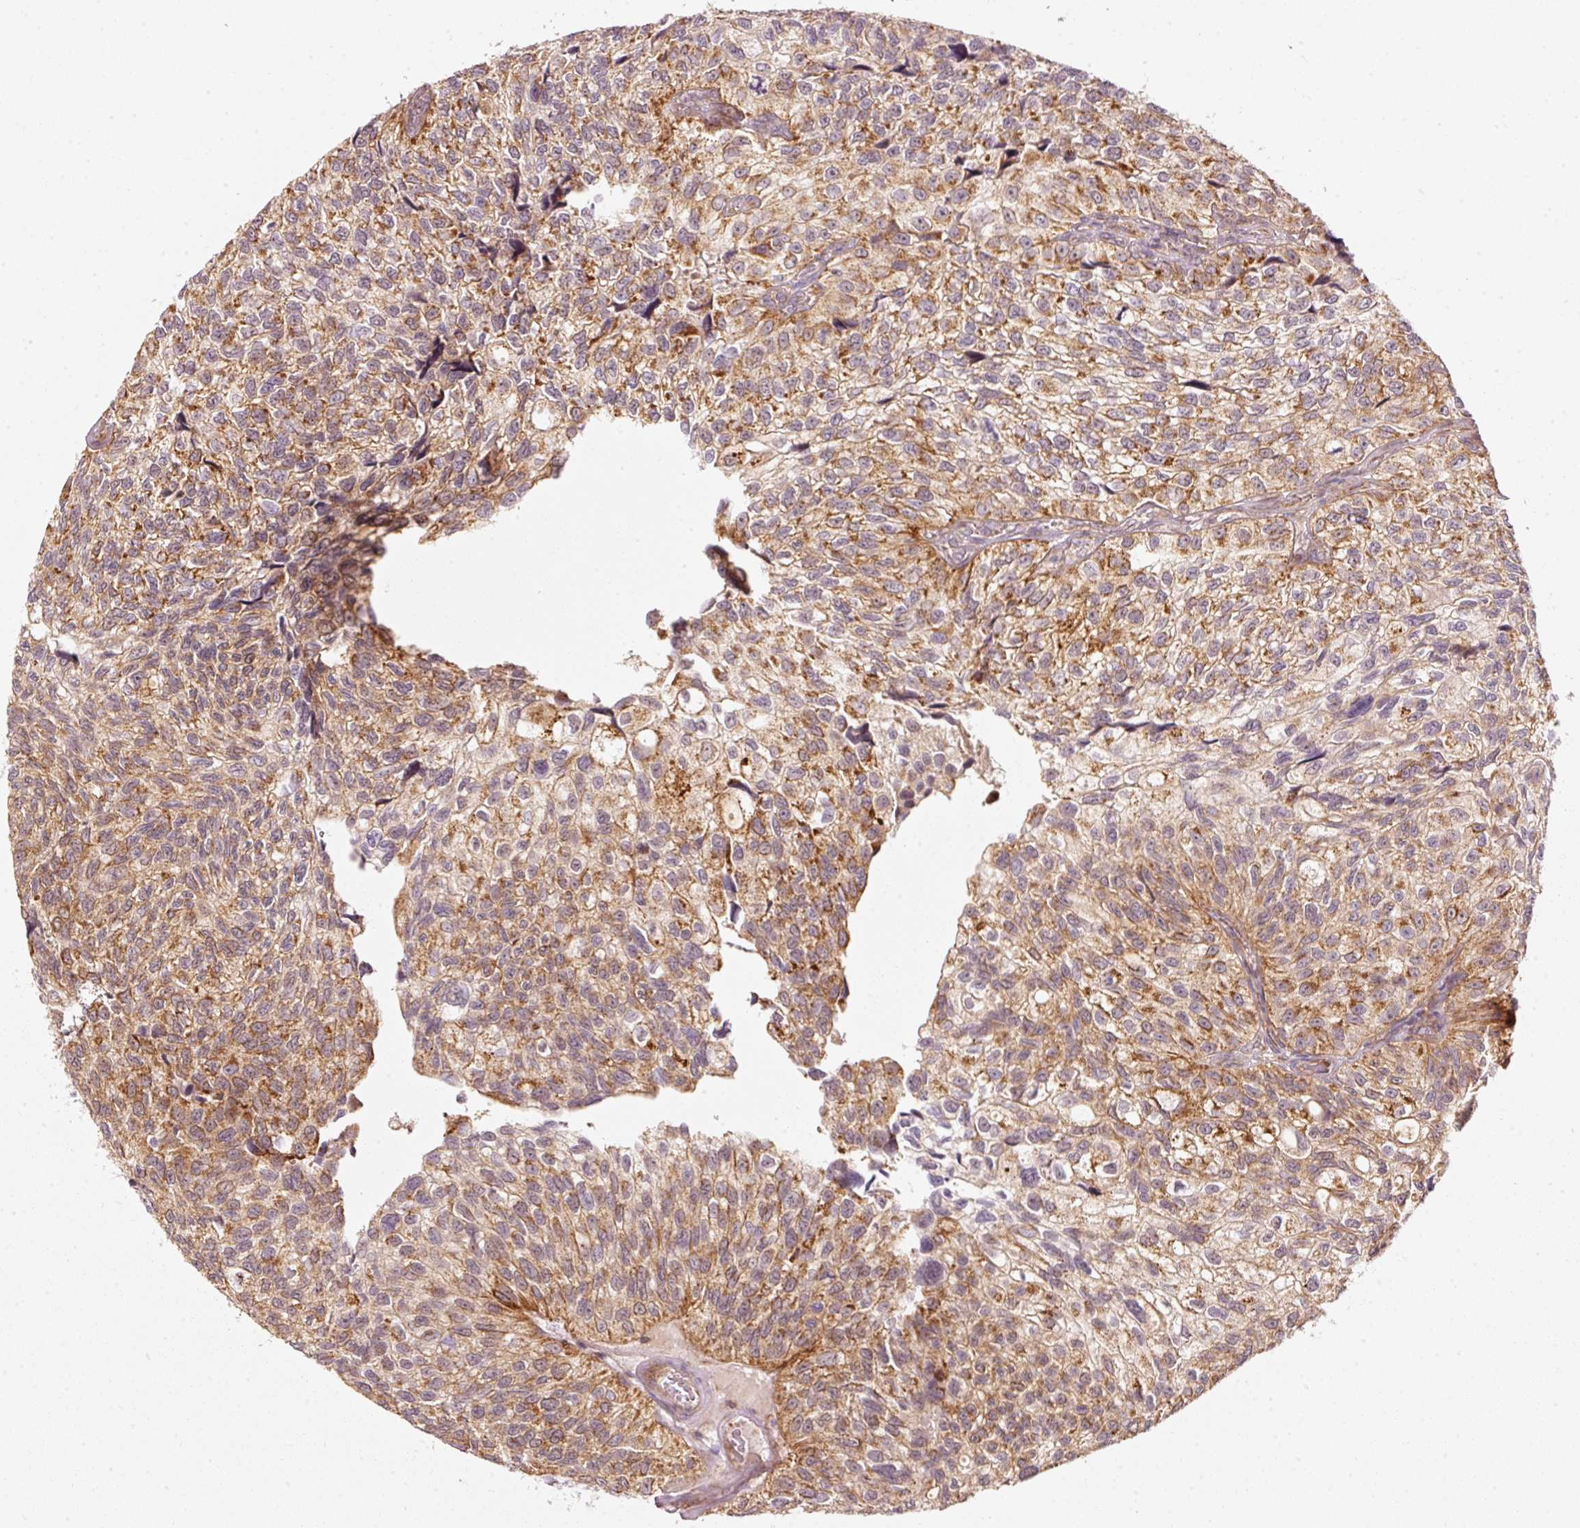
{"staining": {"intensity": "moderate", "quantity": ">75%", "location": "cytoplasmic/membranous"}, "tissue": "urothelial cancer", "cell_type": "Tumor cells", "image_type": "cancer", "snomed": [{"axis": "morphology", "description": "Urothelial carcinoma, NOS"}, {"axis": "topography", "description": "Urinary bladder"}], "caption": "Immunohistochemical staining of human transitional cell carcinoma shows medium levels of moderate cytoplasmic/membranous protein expression in approximately >75% of tumor cells.", "gene": "ARHGAP22", "patient": {"sex": "male", "age": 87}}